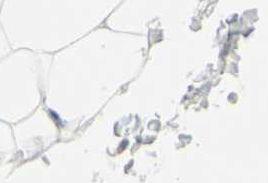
{"staining": {"intensity": "weak", "quantity": "25%-75%", "location": "cytoplasmic/membranous"}, "tissue": "adipose tissue", "cell_type": "Adipocytes", "image_type": "normal", "snomed": [{"axis": "morphology", "description": "Normal tissue, NOS"}, {"axis": "topography", "description": "Breast"}, {"axis": "topography", "description": "Adipose tissue"}], "caption": "A high-resolution photomicrograph shows immunohistochemistry (IHC) staining of unremarkable adipose tissue, which exhibits weak cytoplasmic/membranous expression in about 25%-75% of adipocytes.", "gene": "CACNA2D1", "patient": {"sex": "female", "age": 25}}